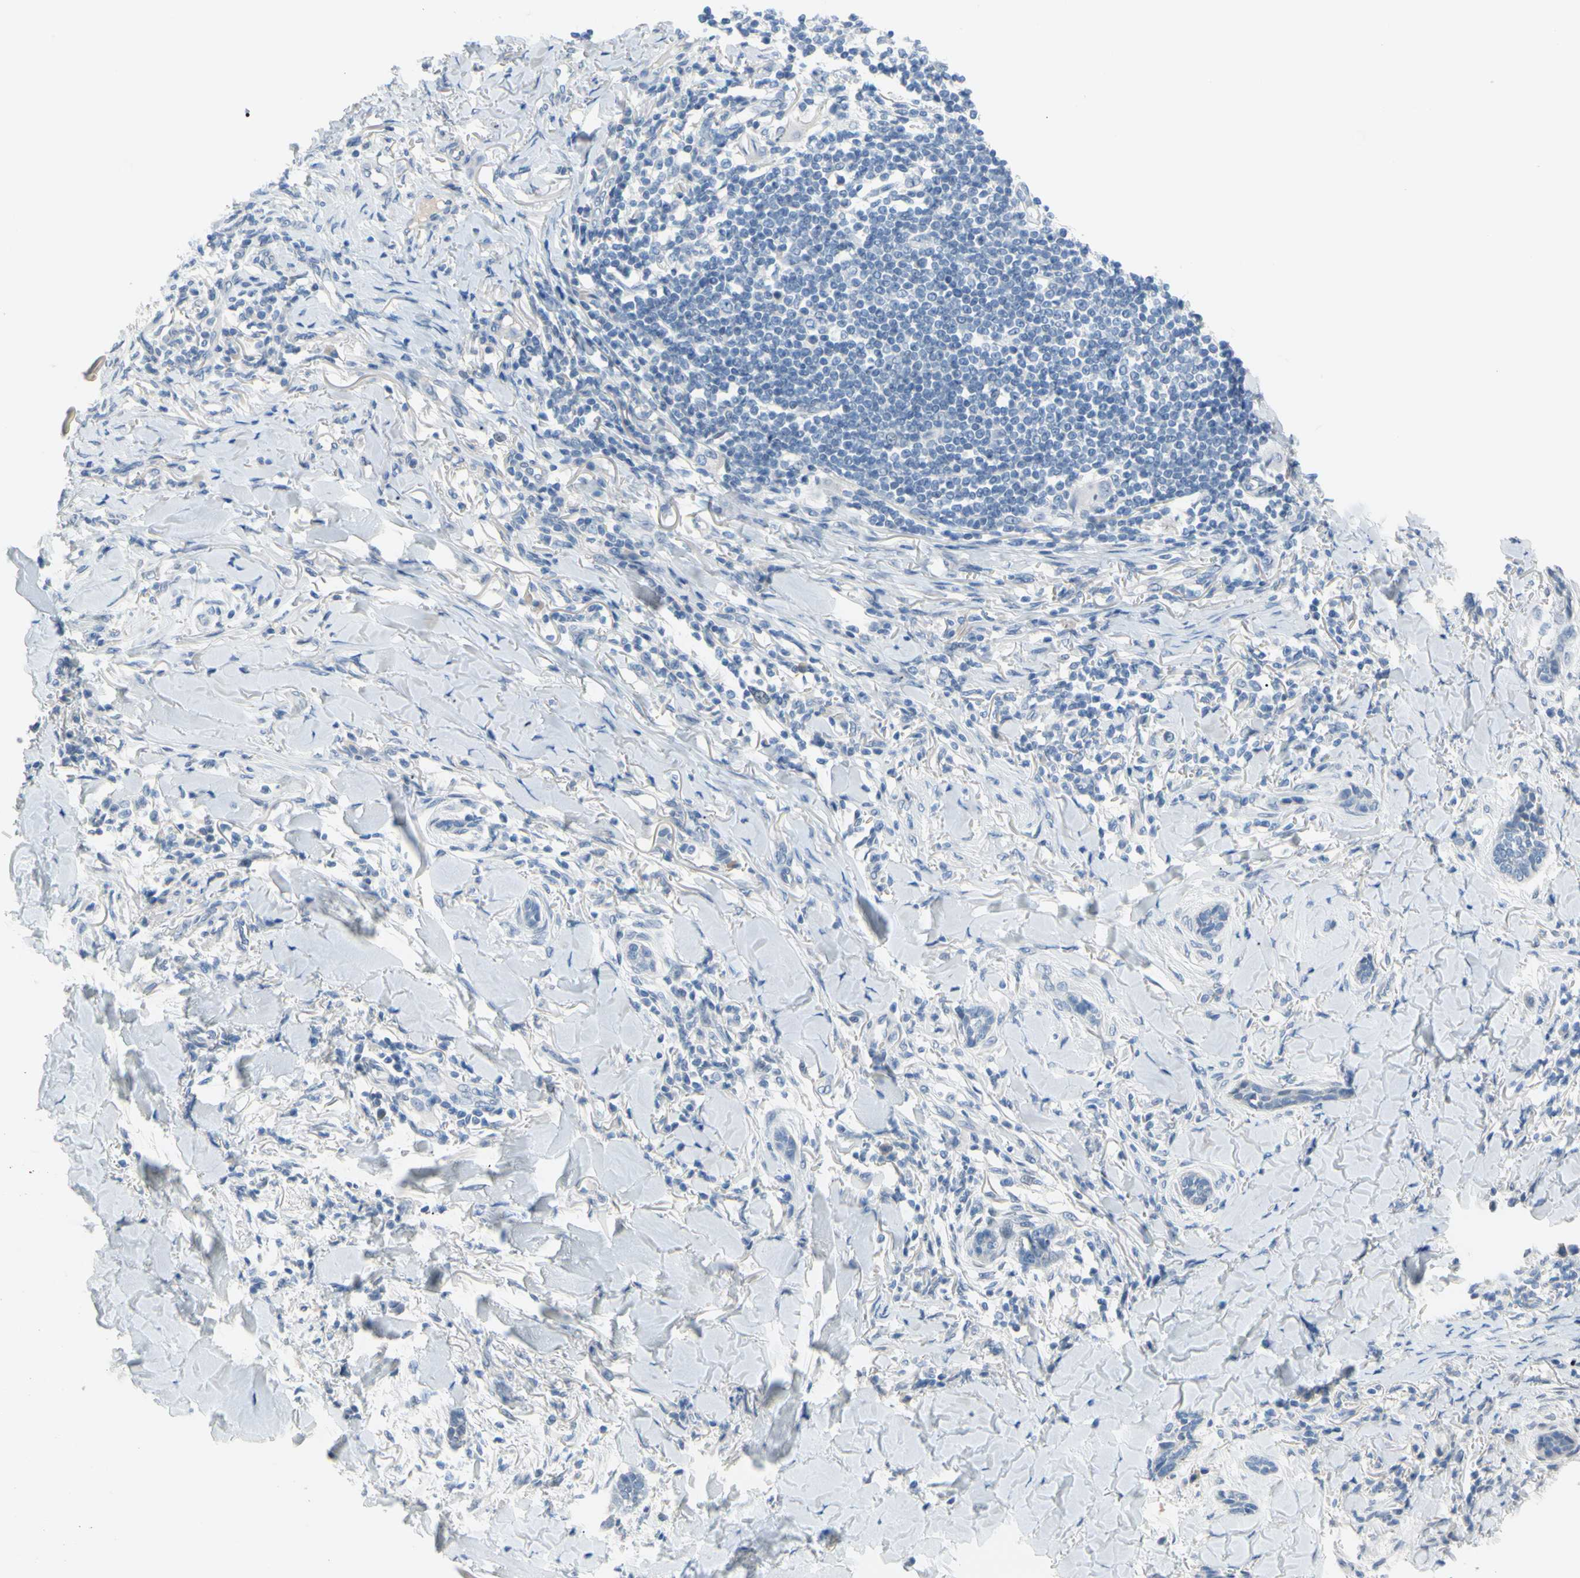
{"staining": {"intensity": "negative", "quantity": "none", "location": "none"}, "tissue": "skin cancer", "cell_type": "Tumor cells", "image_type": "cancer", "snomed": [{"axis": "morphology", "description": "Papilloma, NOS"}, {"axis": "morphology", "description": "Basal cell carcinoma"}, {"axis": "topography", "description": "Skin"}], "caption": "Tumor cells show no significant staining in skin cancer (papilloma).", "gene": "DCT", "patient": {"sex": "male", "age": 87}}